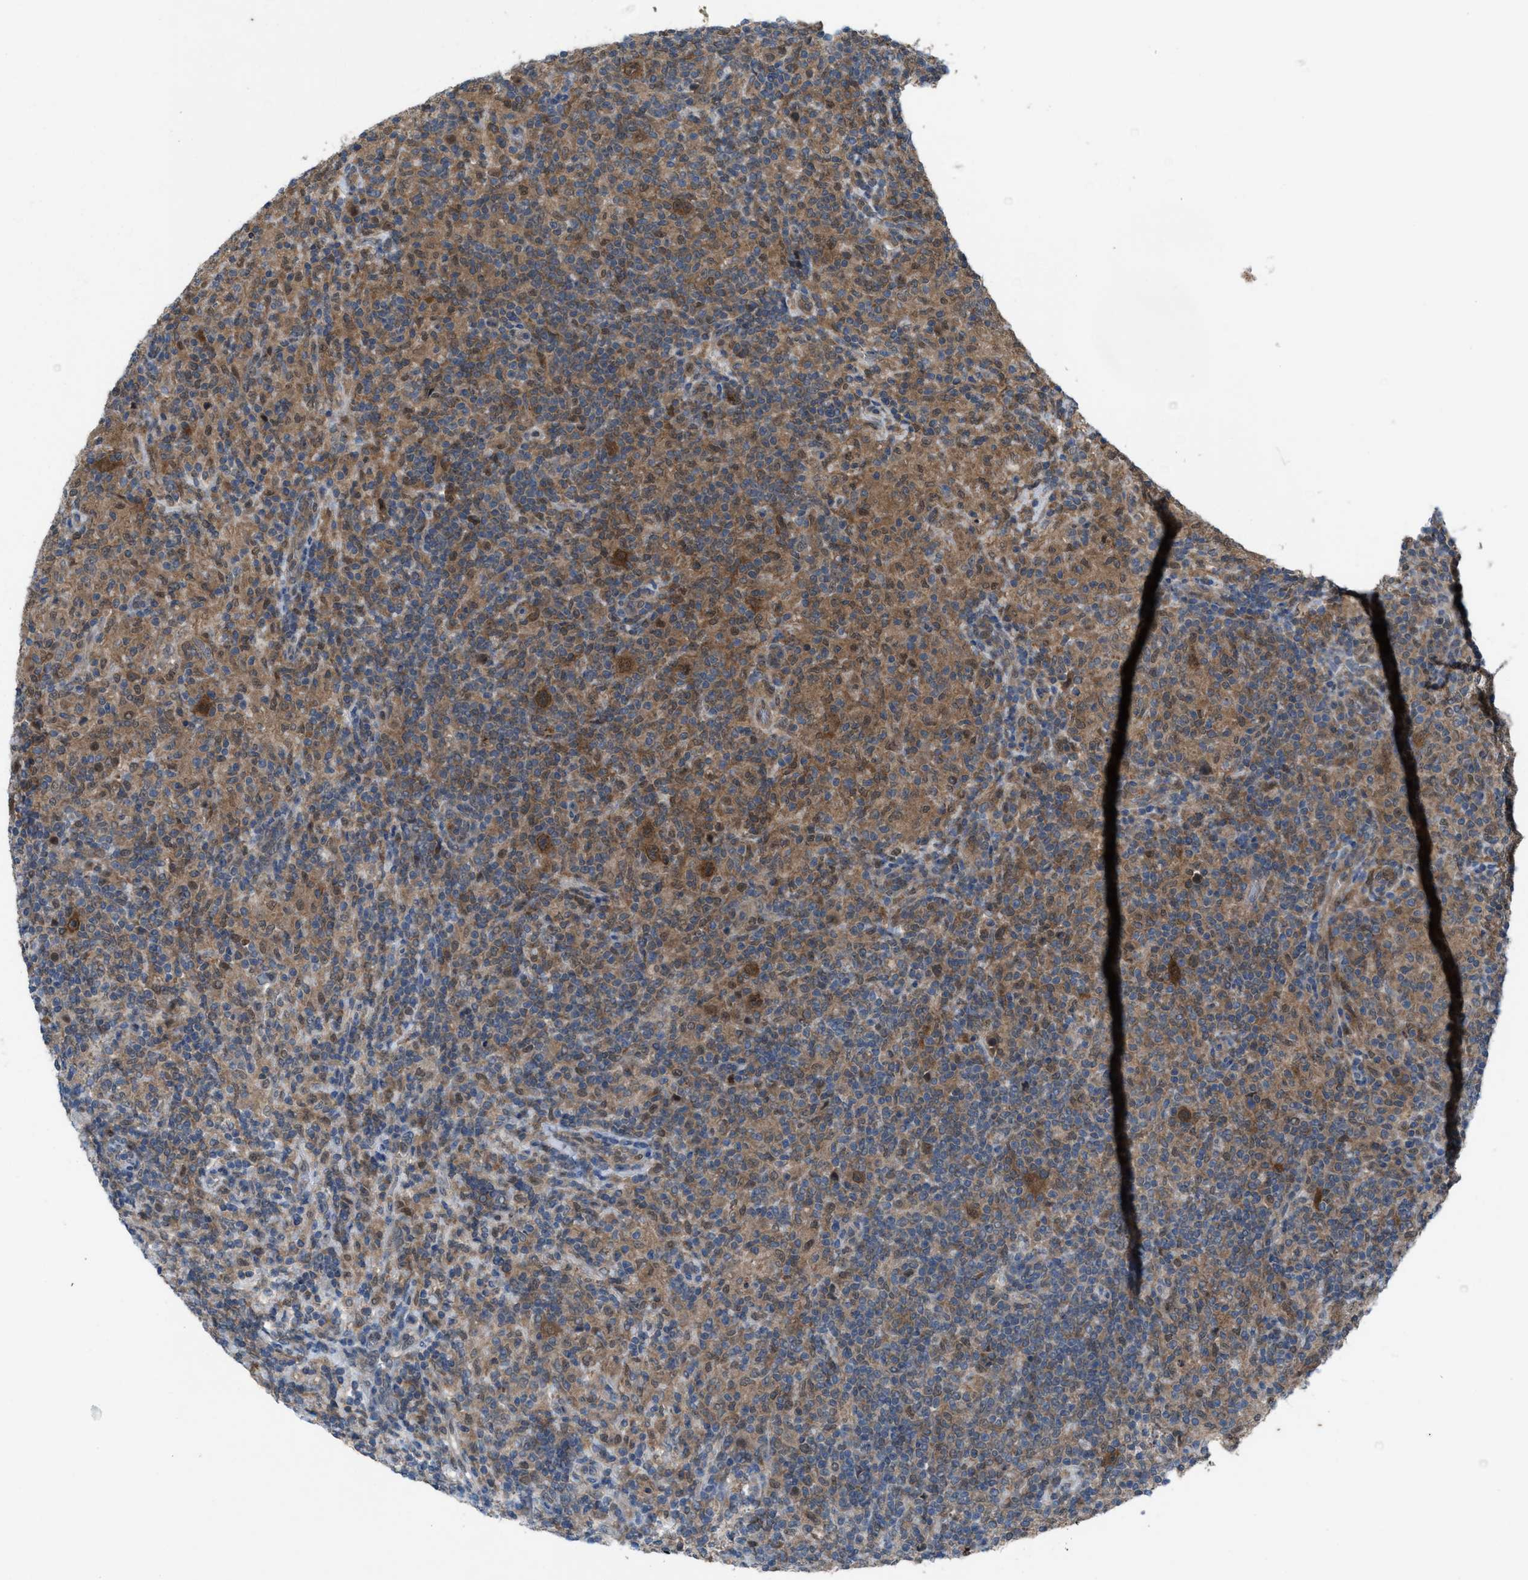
{"staining": {"intensity": "moderate", "quantity": ">75%", "location": "cytoplasmic/membranous"}, "tissue": "lymphoma", "cell_type": "Tumor cells", "image_type": "cancer", "snomed": [{"axis": "morphology", "description": "Hodgkin's disease, NOS"}, {"axis": "topography", "description": "Lymph node"}], "caption": "Immunohistochemistry (DAB) staining of human lymphoma demonstrates moderate cytoplasmic/membranous protein positivity in approximately >75% of tumor cells.", "gene": "PLAA", "patient": {"sex": "male", "age": 70}}